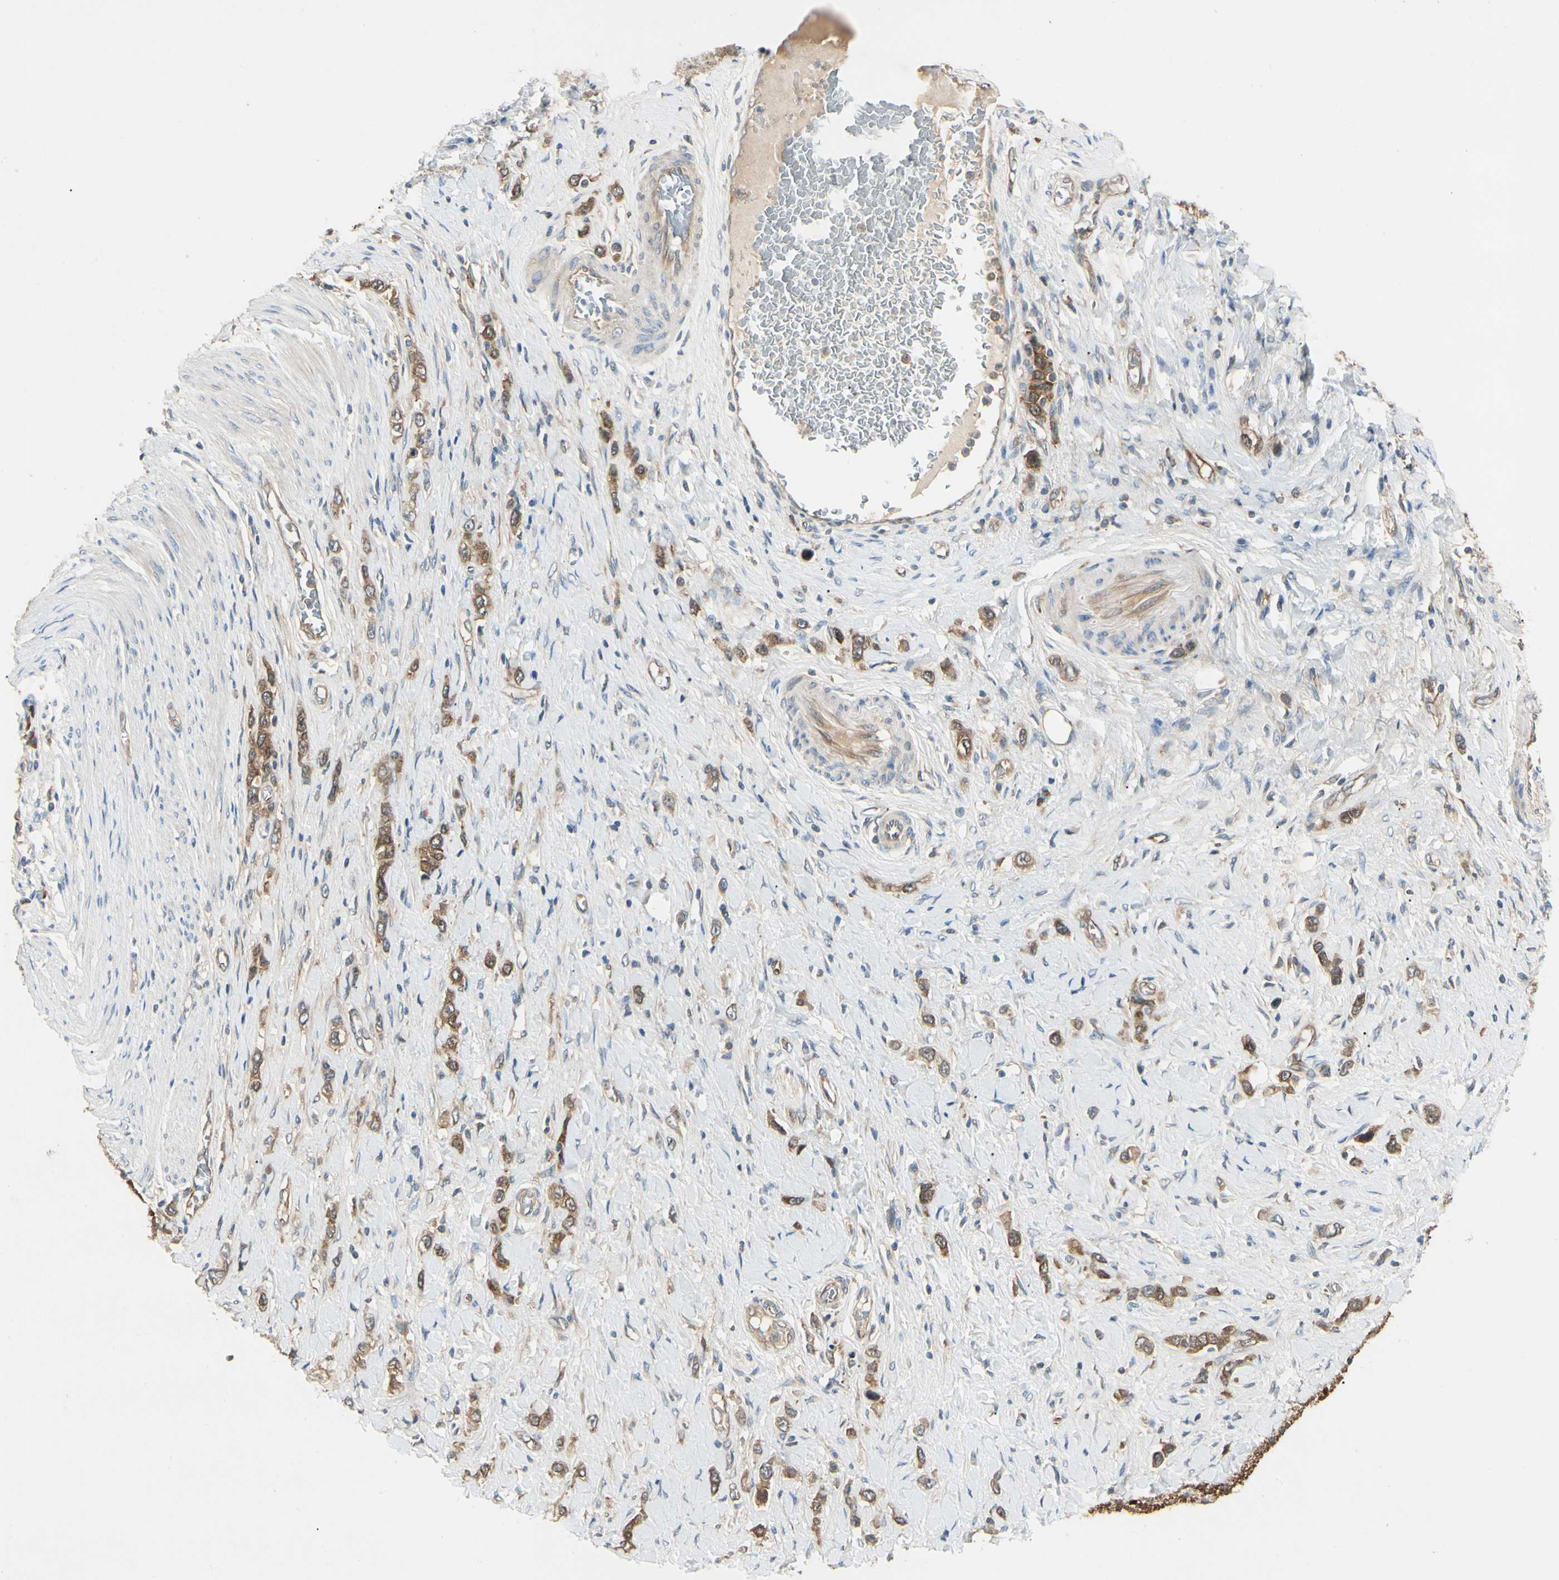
{"staining": {"intensity": "moderate", "quantity": ">75%", "location": "cytoplasmic/membranous"}, "tissue": "stomach cancer", "cell_type": "Tumor cells", "image_type": "cancer", "snomed": [{"axis": "morphology", "description": "Normal tissue, NOS"}, {"axis": "morphology", "description": "Adenocarcinoma, NOS"}, {"axis": "topography", "description": "Stomach, upper"}, {"axis": "topography", "description": "Stomach"}], "caption": "Moderate cytoplasmic/membranous protein positivity is appreciated in about >75% of tumor cells in stomach cancer (adenocarcinoma). The staining was performed using DAB (3,3'-diaminobenzidine), with brown indicating positive protein expression. Nuclei are stained blue with hematoxylin.", "gene": "NME1-NME2", "patient": {"sex": "female", "age": 65}}